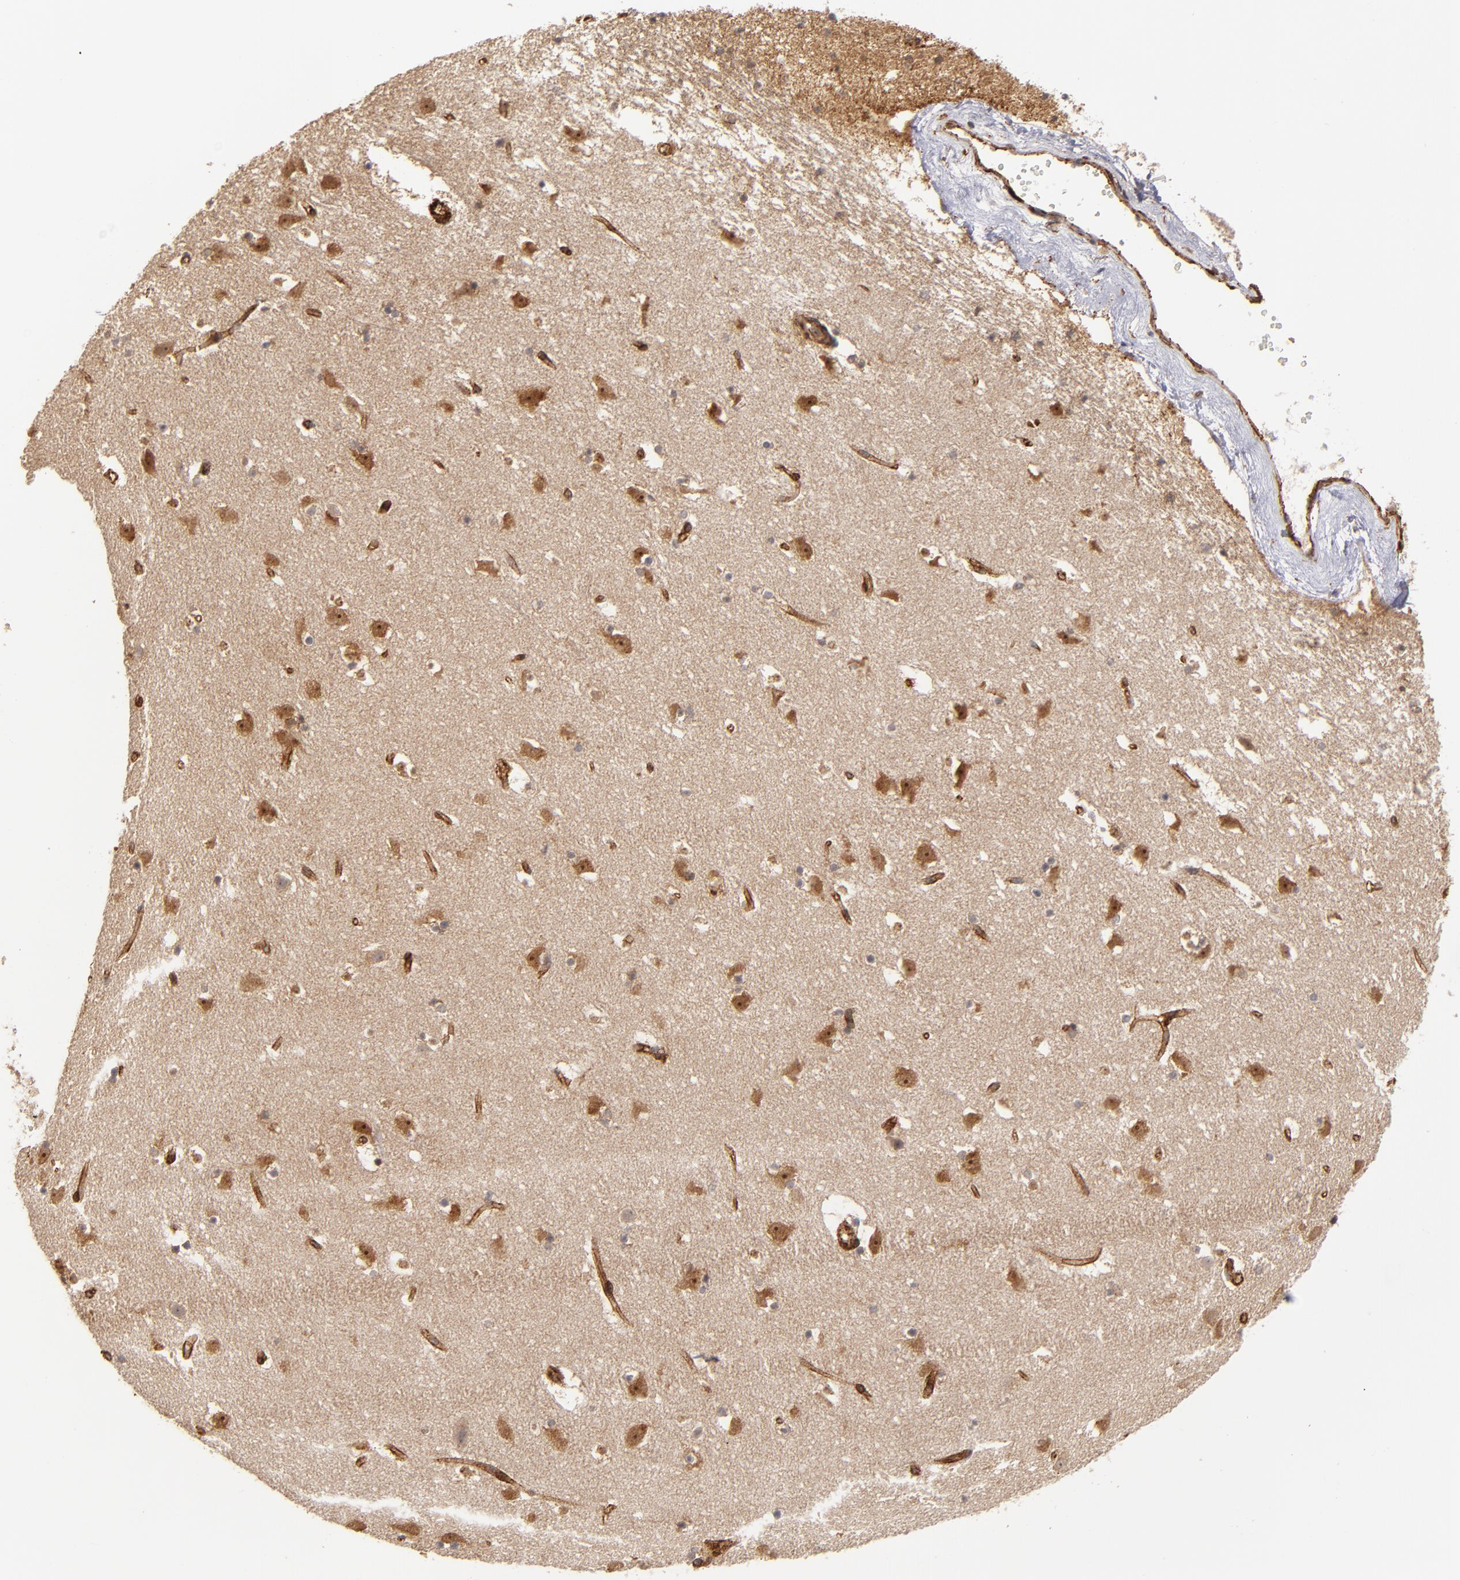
{"staining": {"intensity": "weak", "quantity": ">75%", "location": "cytoplasmic/membranous"}, "tissue": "caudate", "cell_type": "Glial cells", "image_type": "normal", "snomed": [{"axis": "morphology", "description": "Normal tissue, NOS"}, {"axis": "topography", "description": "Lateral ventricle wall"}], "caption": "Weak cytoplasmic/membranous protein positivity is identified in approximately >75% of glial cells in caudate.", "gene": "TJP1", "patient": {"sex": "male", "age": 45}}